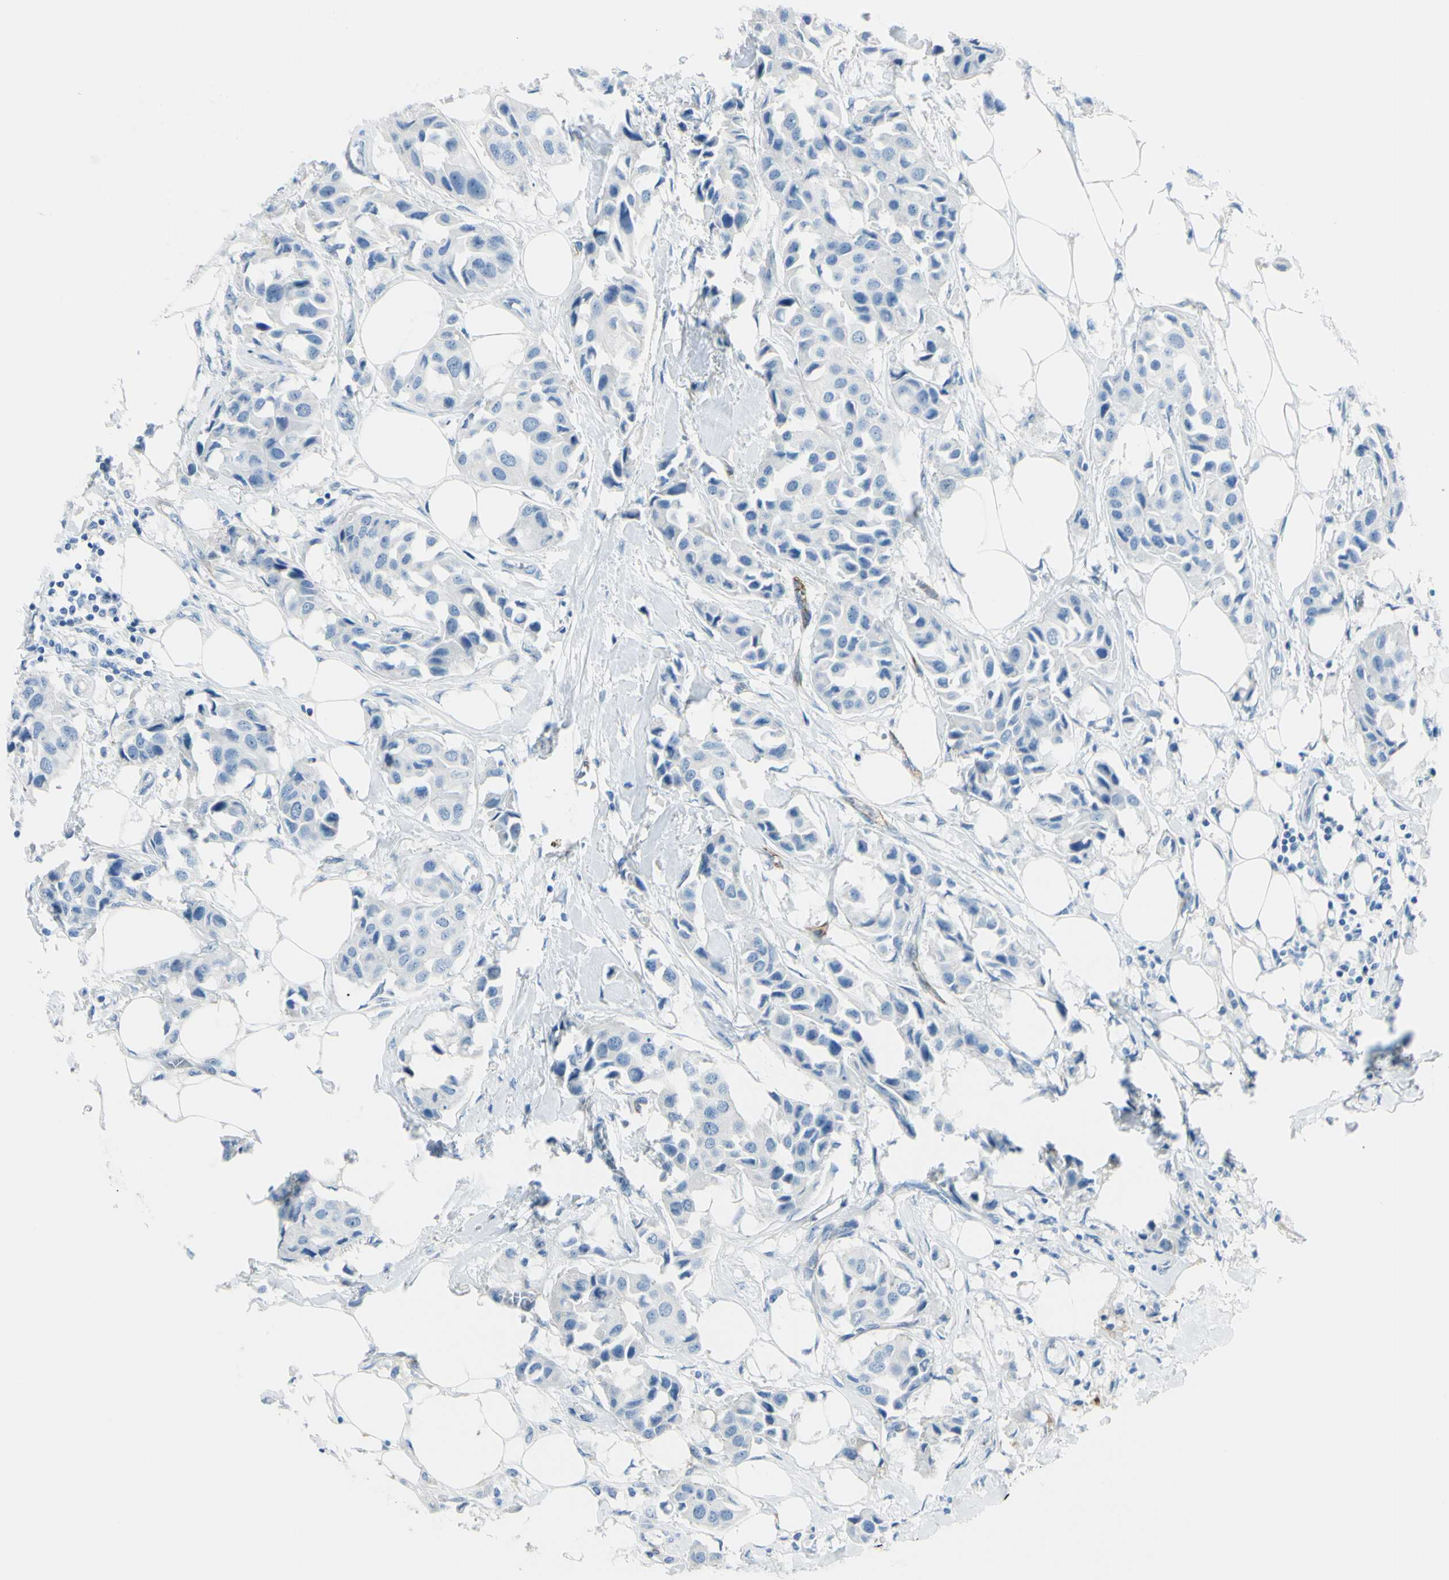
{"staining": {"intensity": "negative", "quantity": "none", "location": "none"}, "tissue": "breast cancer", "cell_type": "Tumor cells", "image_type": "cancer", "snomed": [{"axis": "morphology", "description": "Duct carcinoma"}, {"axis": "topography", "description": "Breast"}], "caption": "The photomicrograph shows no significant staining in tumor cells of breast cancer (invasive ductal carcinoma). (DAB (3,3'-diaminobenzidine) immunohistochemistry visualized using brightfield microscopy, high magnification).", "gene": "FOLH1", "patient": {"sex": "female", "age": 80}}